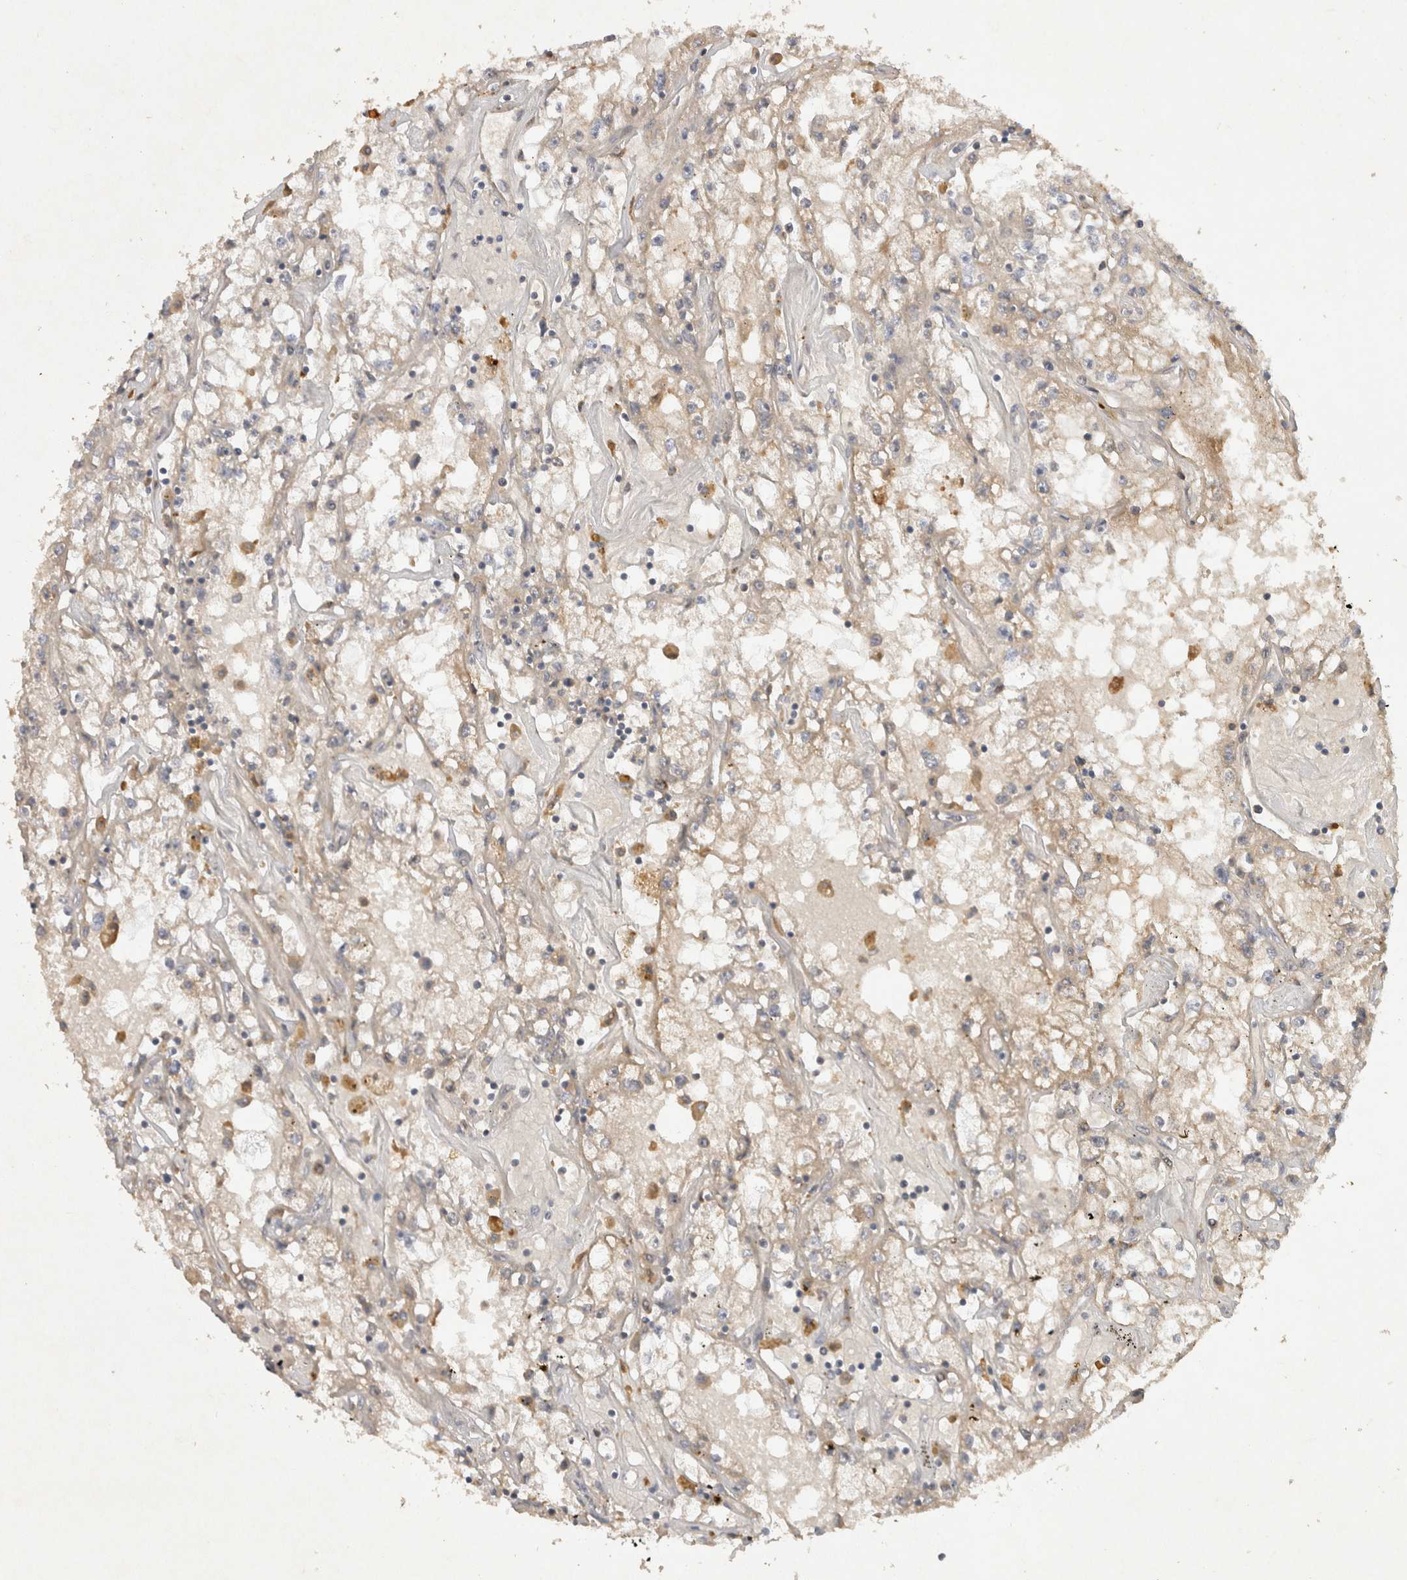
{"staining": {"intensity": "weak", "quantity": ">75%", "location": "cytoplasmic/membranous"}, "tissue": "renal cancer", "cell_type": "Tumor cells", "image_type": "cancer", "snomed": [{"axis": "morphology", "description": "Adenocarcinoma, NOS"}, {"axis": "topography", "description": "Kidney"}], "caption": "Immunohistochemistry of human renal cancer (adenocarcinoma) exhibits low levels of weak cytoplasmic/membranous expression in about >75% of tumor cells. (DAB IHC, brown staining for protein, blue staining for nuclei).", "gene": "PPP1R42", "patient": {"sex": "male", "age": 56}}